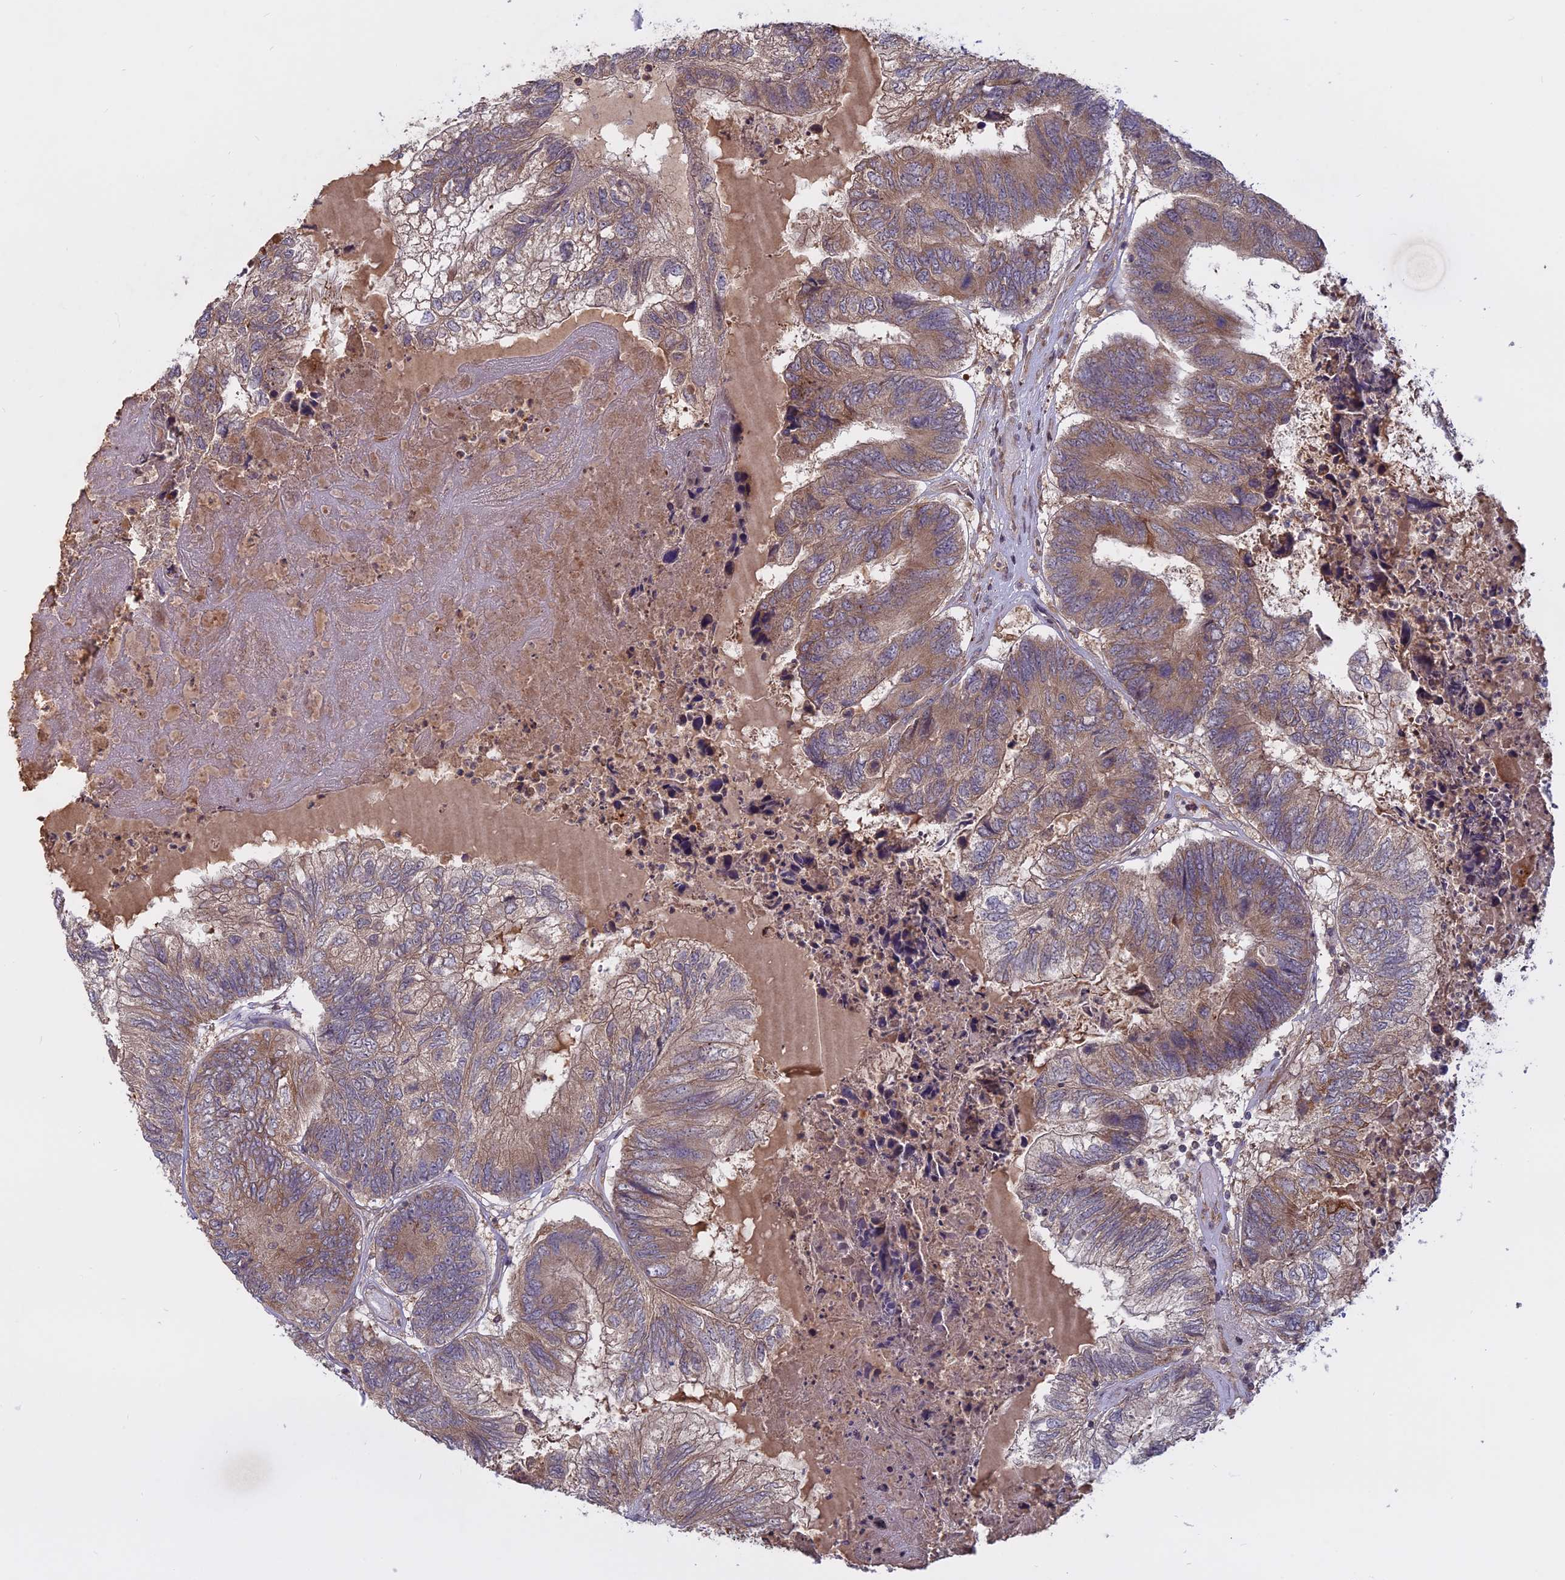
{"staining": {"intensity": "moderate", "quantity": ">75%", "location": "cytoplasmic/membranous"}, "tissue": "colorectal cancer", "cell_type": "Tumor cells", "image_type": "cancer", "snomed": [{"axis": "morphology", "description": "Adenocarcinoma, NOS"}, {"axis": "topography", "description": "Colon"}], "caption": "A high-resolution image shows immunohistochemistry (IHC) staining of colorectal adenocarcinoma, which shows moderate cytoplasmic/membranous positivity in approximately >75% of tumor cells.", "gene": "TMEM208", "patient": {"sex": "female", "age": 67}}